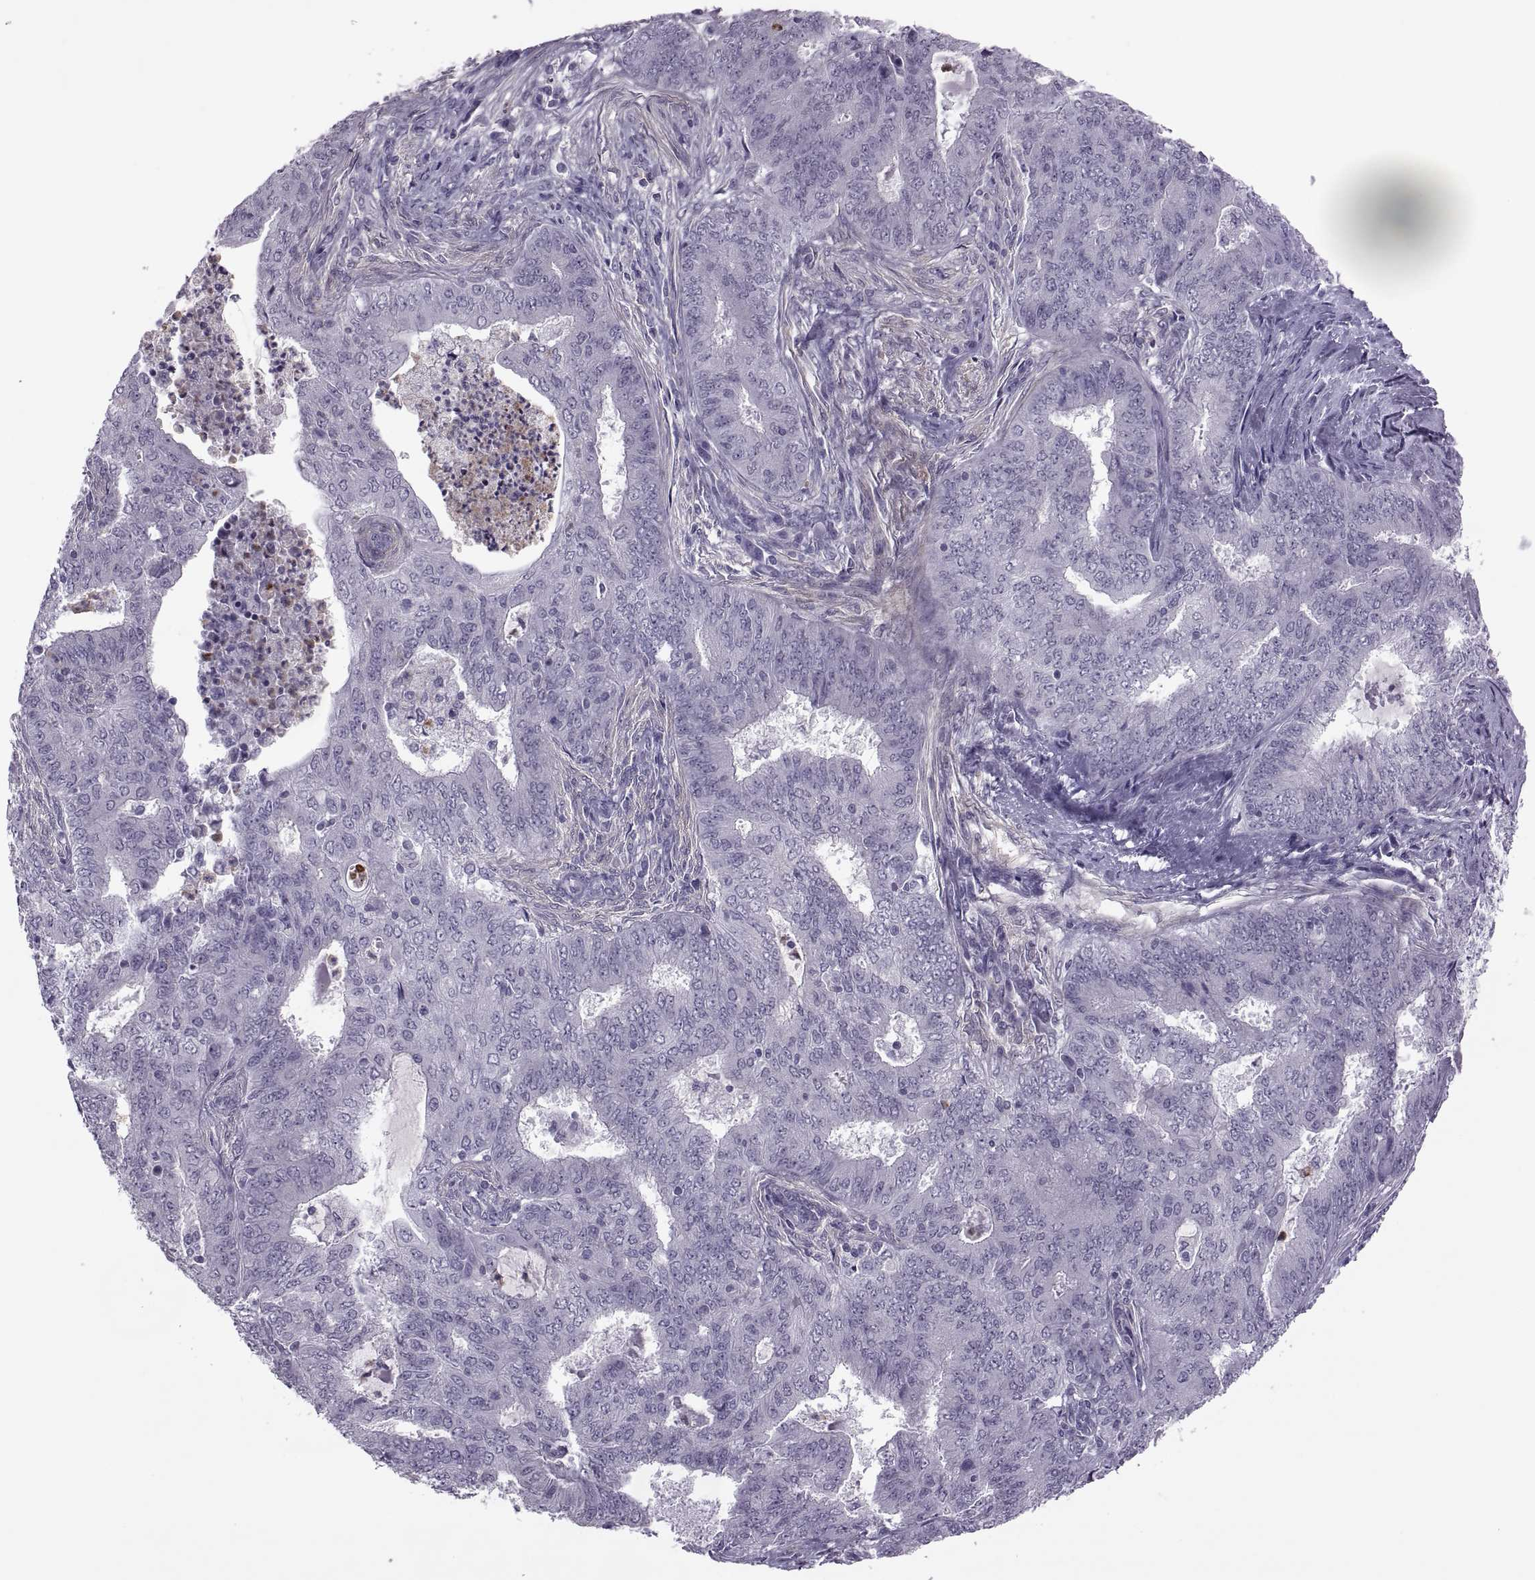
{"staining": {"intensity": "negative", "quantity": "none", "location": "none"}, "tissue": "endometrial cancer", "cell_type": "Tumor cells", "image_type": "cancer", "snomed": [{"axis": "morphology", "description": "Adenocarcinoma, NOS"}, {"axis": "topography", "description": "Endometrium"}], "caption": "Protein analysis of endometrial cancer (adenocarcinoma) exhibits no significant staining in tumor cells.", "gene": "ODF3", "patient": {"sex": "female", "age": 62}}